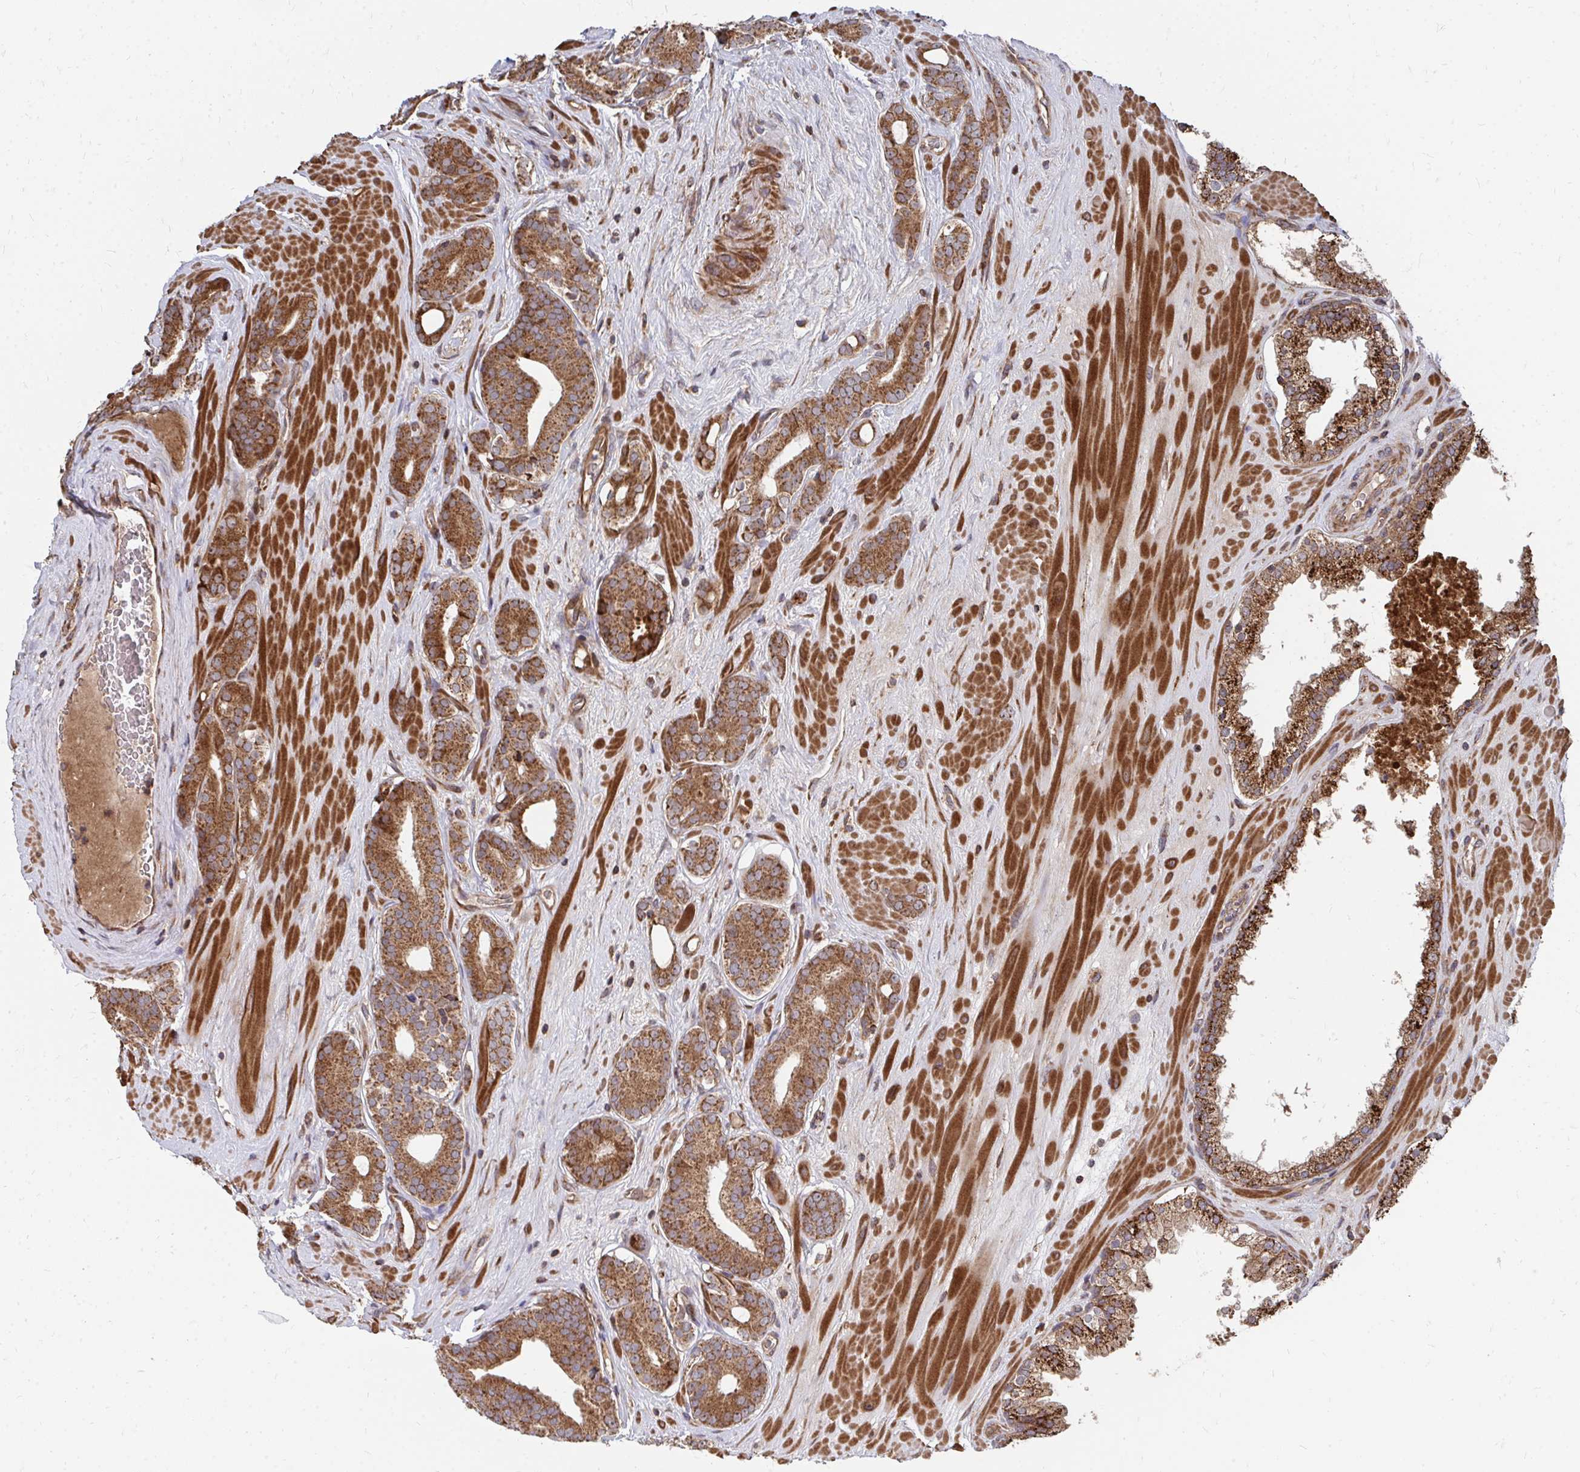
{"staining": {"intensity": "strong", "quantity": ">75%", "location": "cytoplasmic/membranous"}, "tissue": "prostate cancer", "cell_type": "Tumor cells", "image_type": "cancer", "snomed": [{"axis": "morphology", "description": "Adenocarcinoma, High grade"}, {"axis": "topography", "description": "Prostate"}], "caption": "This is an image of immunohistochemistry staining of prostate cancer (high-grade adenocarcinoma), which shows strong expression in the cytoplasmic/membranous of tumor cells.", "gene": "FAM89A", "patient": {"sex": "male", "age": 66}}